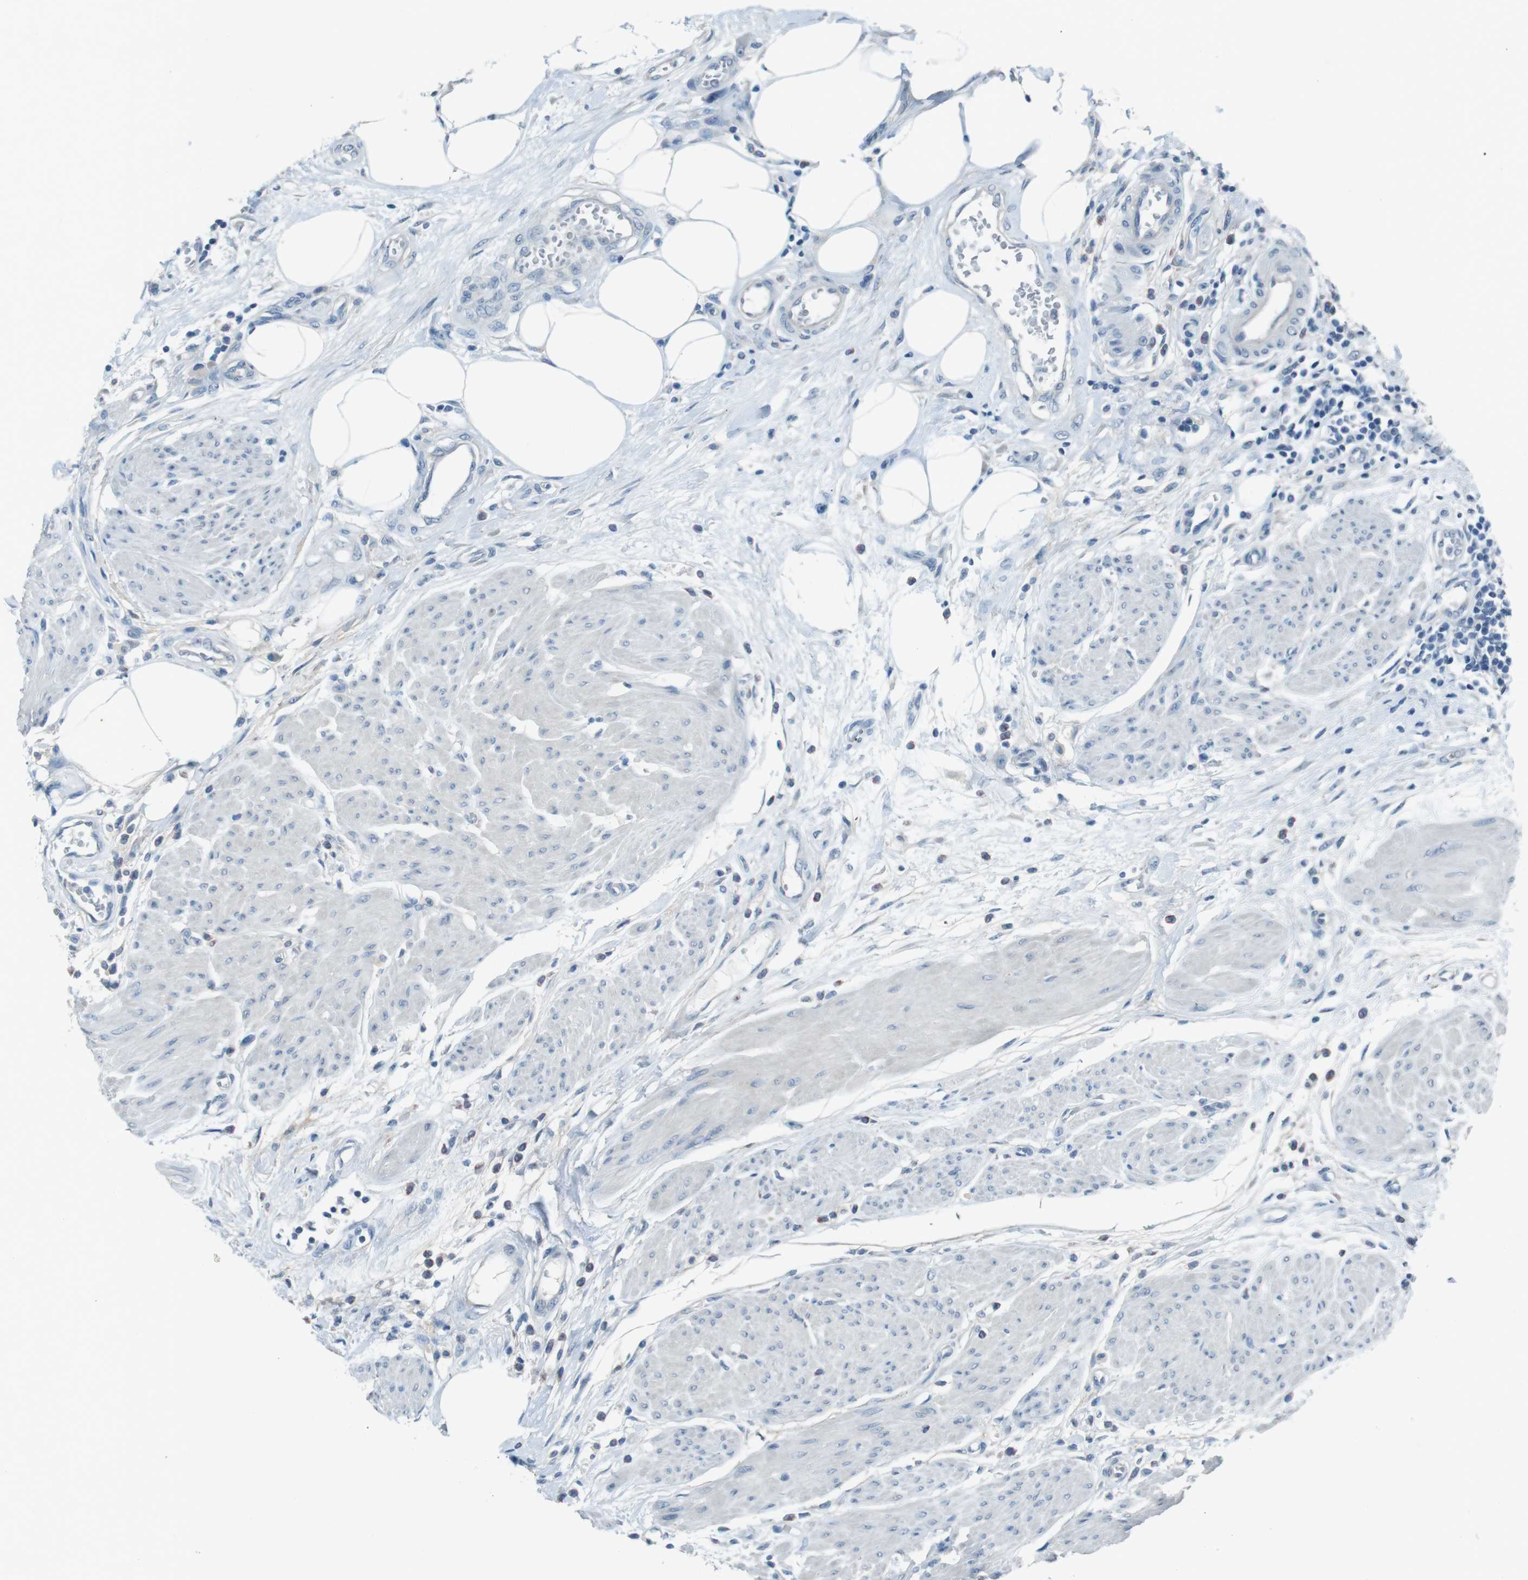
{"staining": {"intensity": "negative", "quantity": "none", "location": "none"}, "tissue": "urothelial cancer", "cell_type": "Tumor cells", "image_type": "cancer", "snomed": [{"axis": "morphology", "description": "Urothelial carcinoma, High grade"}, {"axis": "topography", "description": "Urinary bladder"}], "caption": "High-grade urothelial carcinoma was stained to show a protein in brown. There is no significant expression in tumor cells.", "gene": "ENTPD7", "patient": {"sex": "male", "age": 35}}